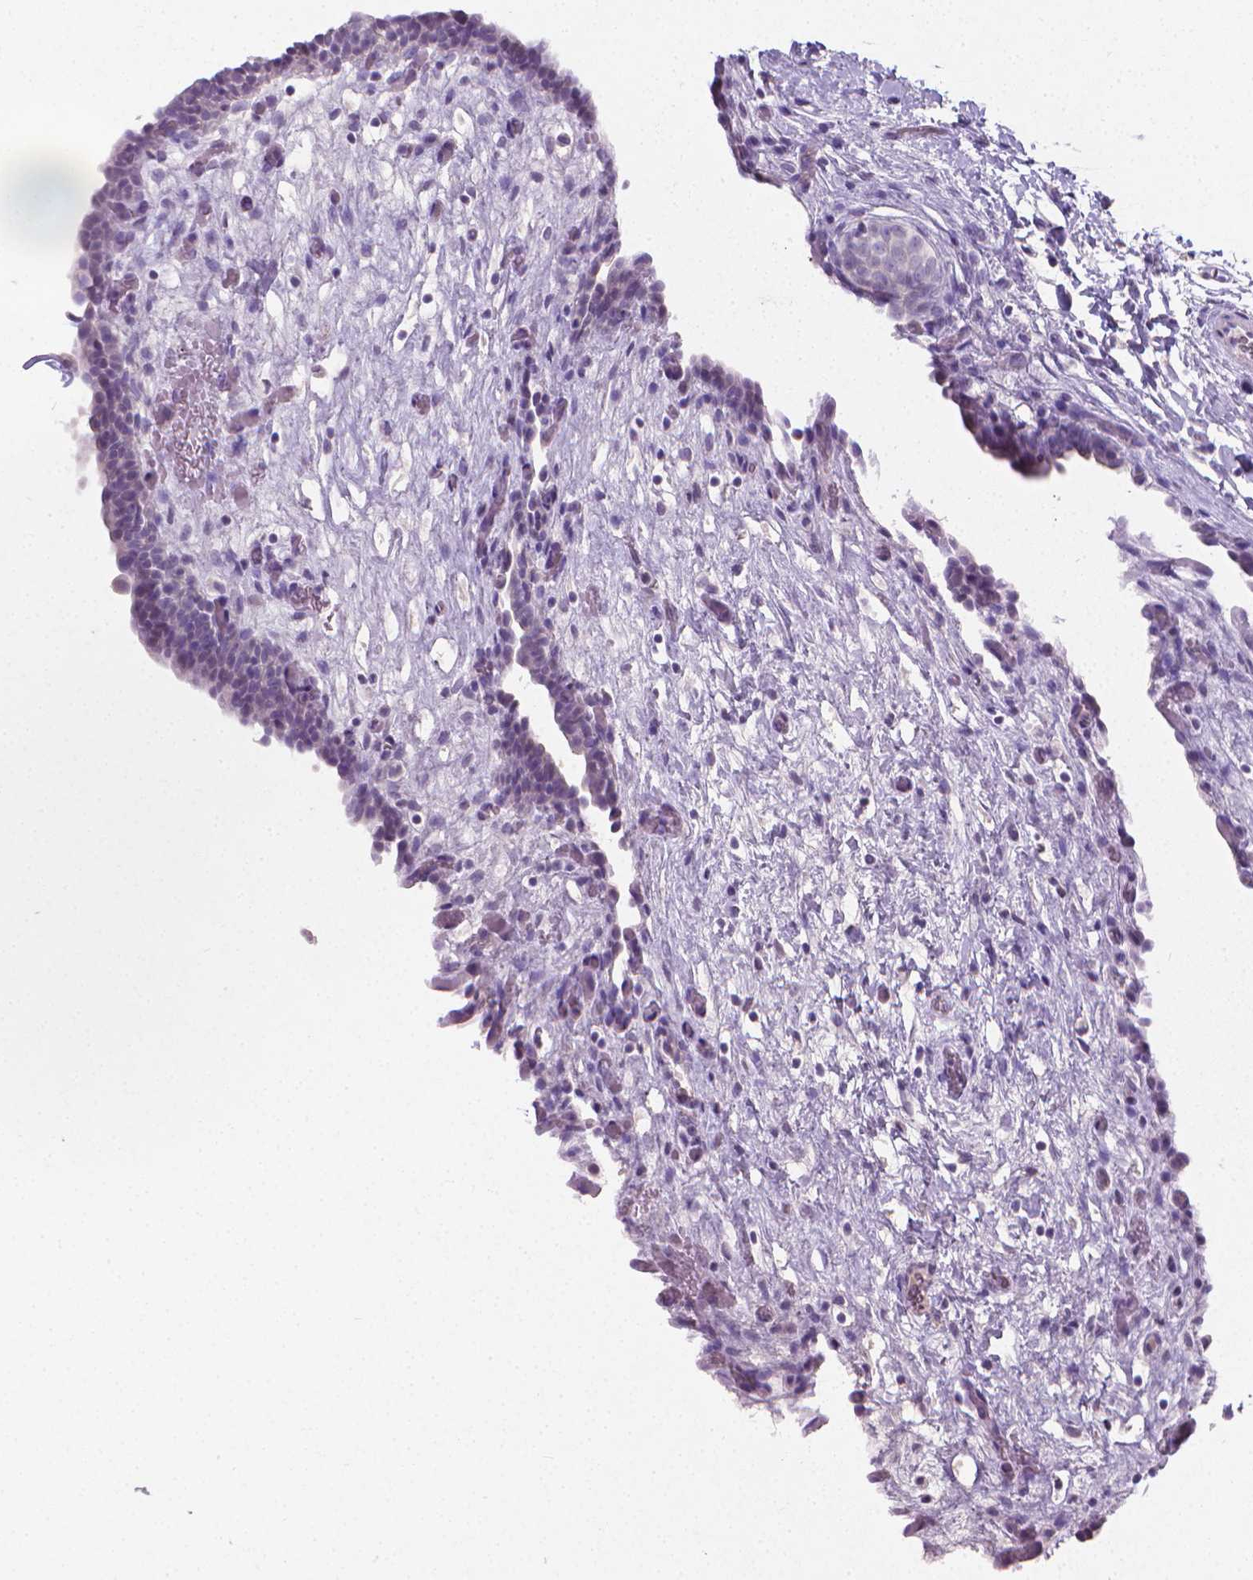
{"staining": {"intensity": "negative", "quantity": "none", "location": "none"}, "tissue": "urinary bladder", "cell_type": "Urothelial cells", "image_type": "normal", "snomed": [{"axis": "morphology", "description": "Normal tissue, NOS"}, {"axis": "topography", "description": "Urinary bladder"}], "caption": "Immunohistochemistry of benign urinary bladder reveals no positivity in urothelial cells.", "gene": "XPNPEP2", "patient": {"sex": "male", "age": 69}}